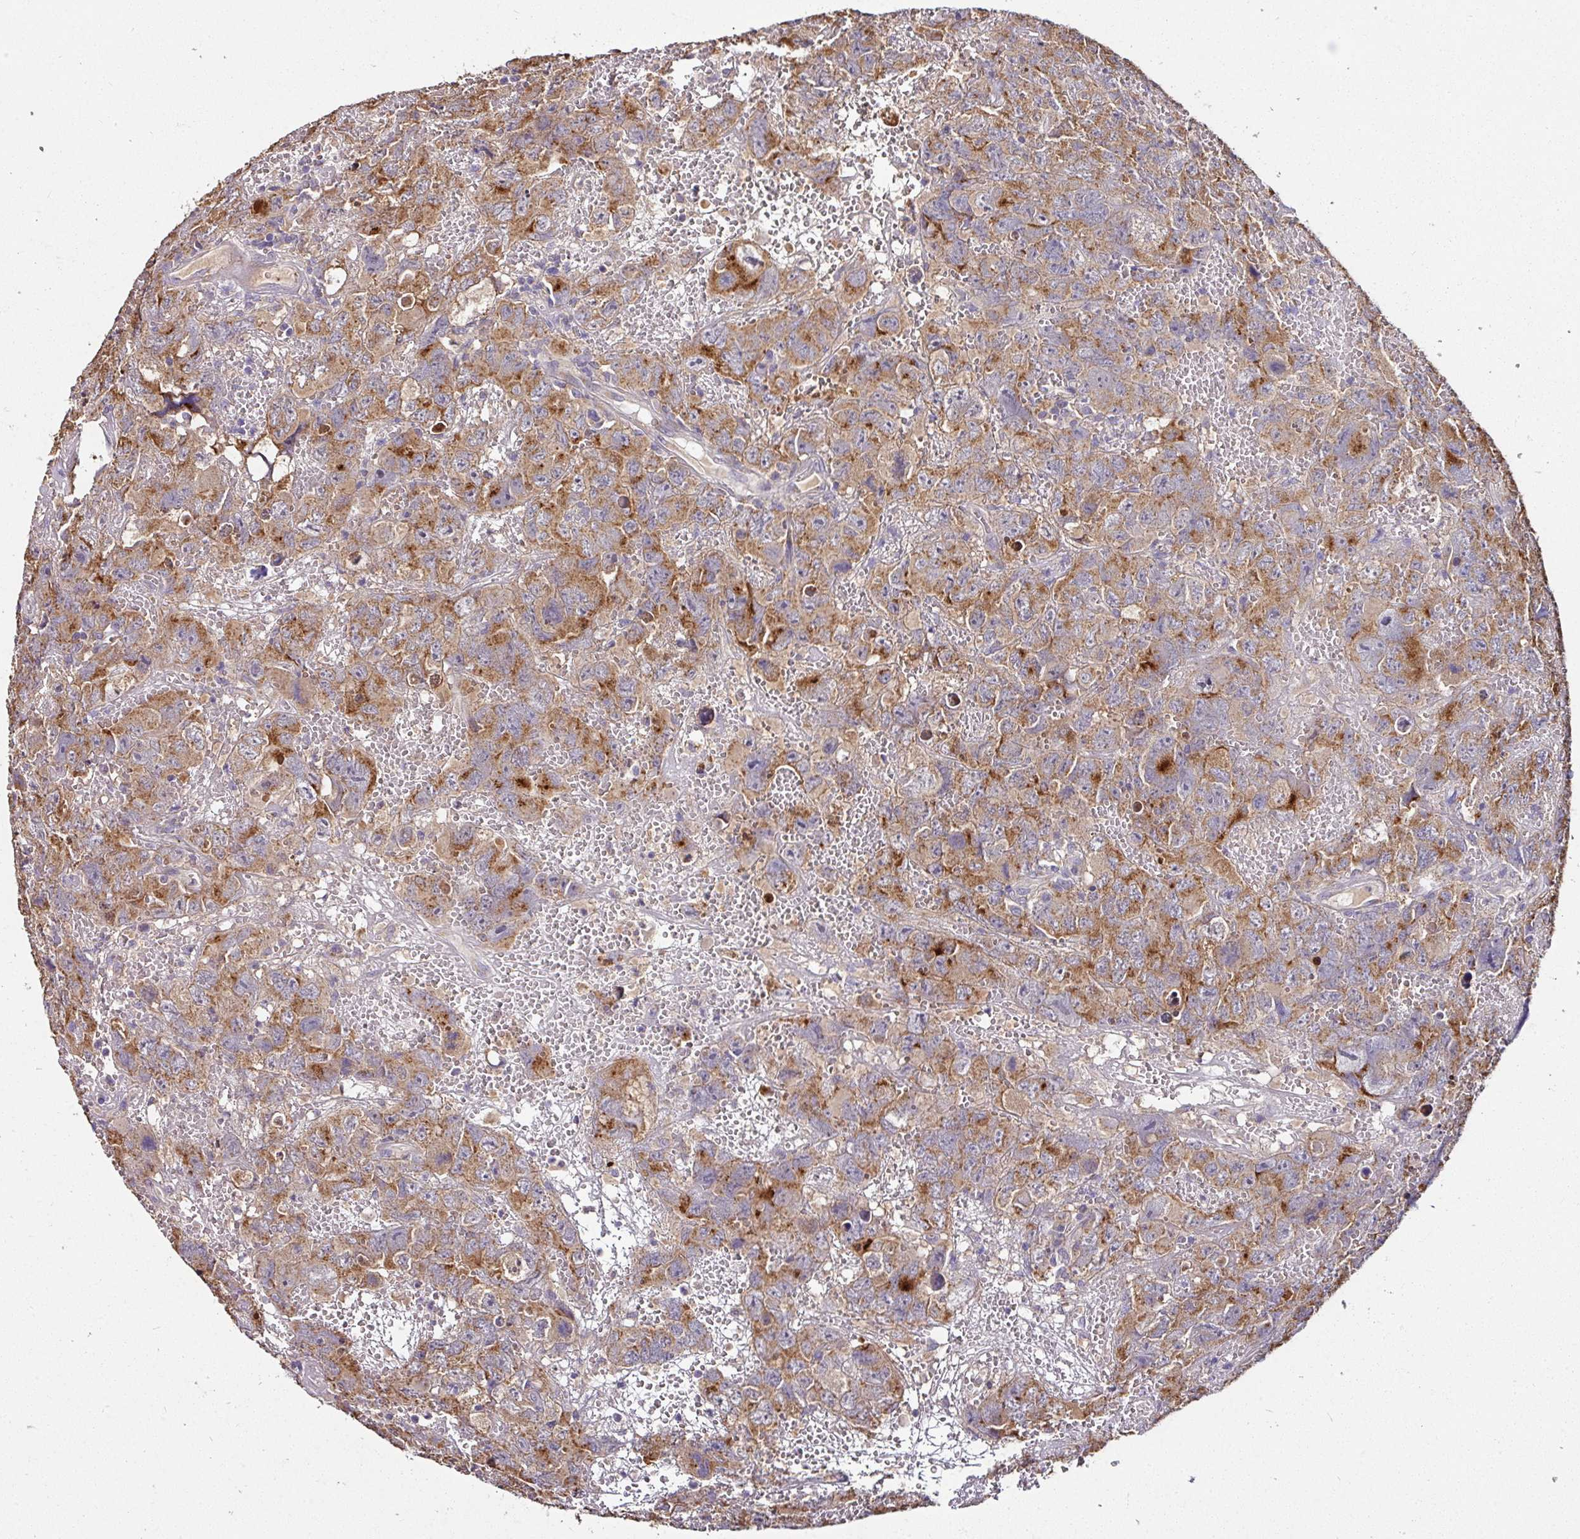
{"staining": {"intensity": "moderate", "quantity": ">75%", "location": "cytoplasmic/membranous"}, "tissue": "testis cancer", "cell_type": "Tumor cells", "image_type": "cancer", "snomed": [{"axis": "morphology", "description": "Carcinoma, Embryonal, NOS"}, {"axis": "topography", "description": "Testis"}], "caption": "Tumor cells demonstrate medium levels of moderate cytoplasmic/membranous staining in about >75% of cells in human testis embryonal carcinoma. Nuclei are stained in blue.", "gene": "CPD", "patient": {"sex": "male", "age": 45}}